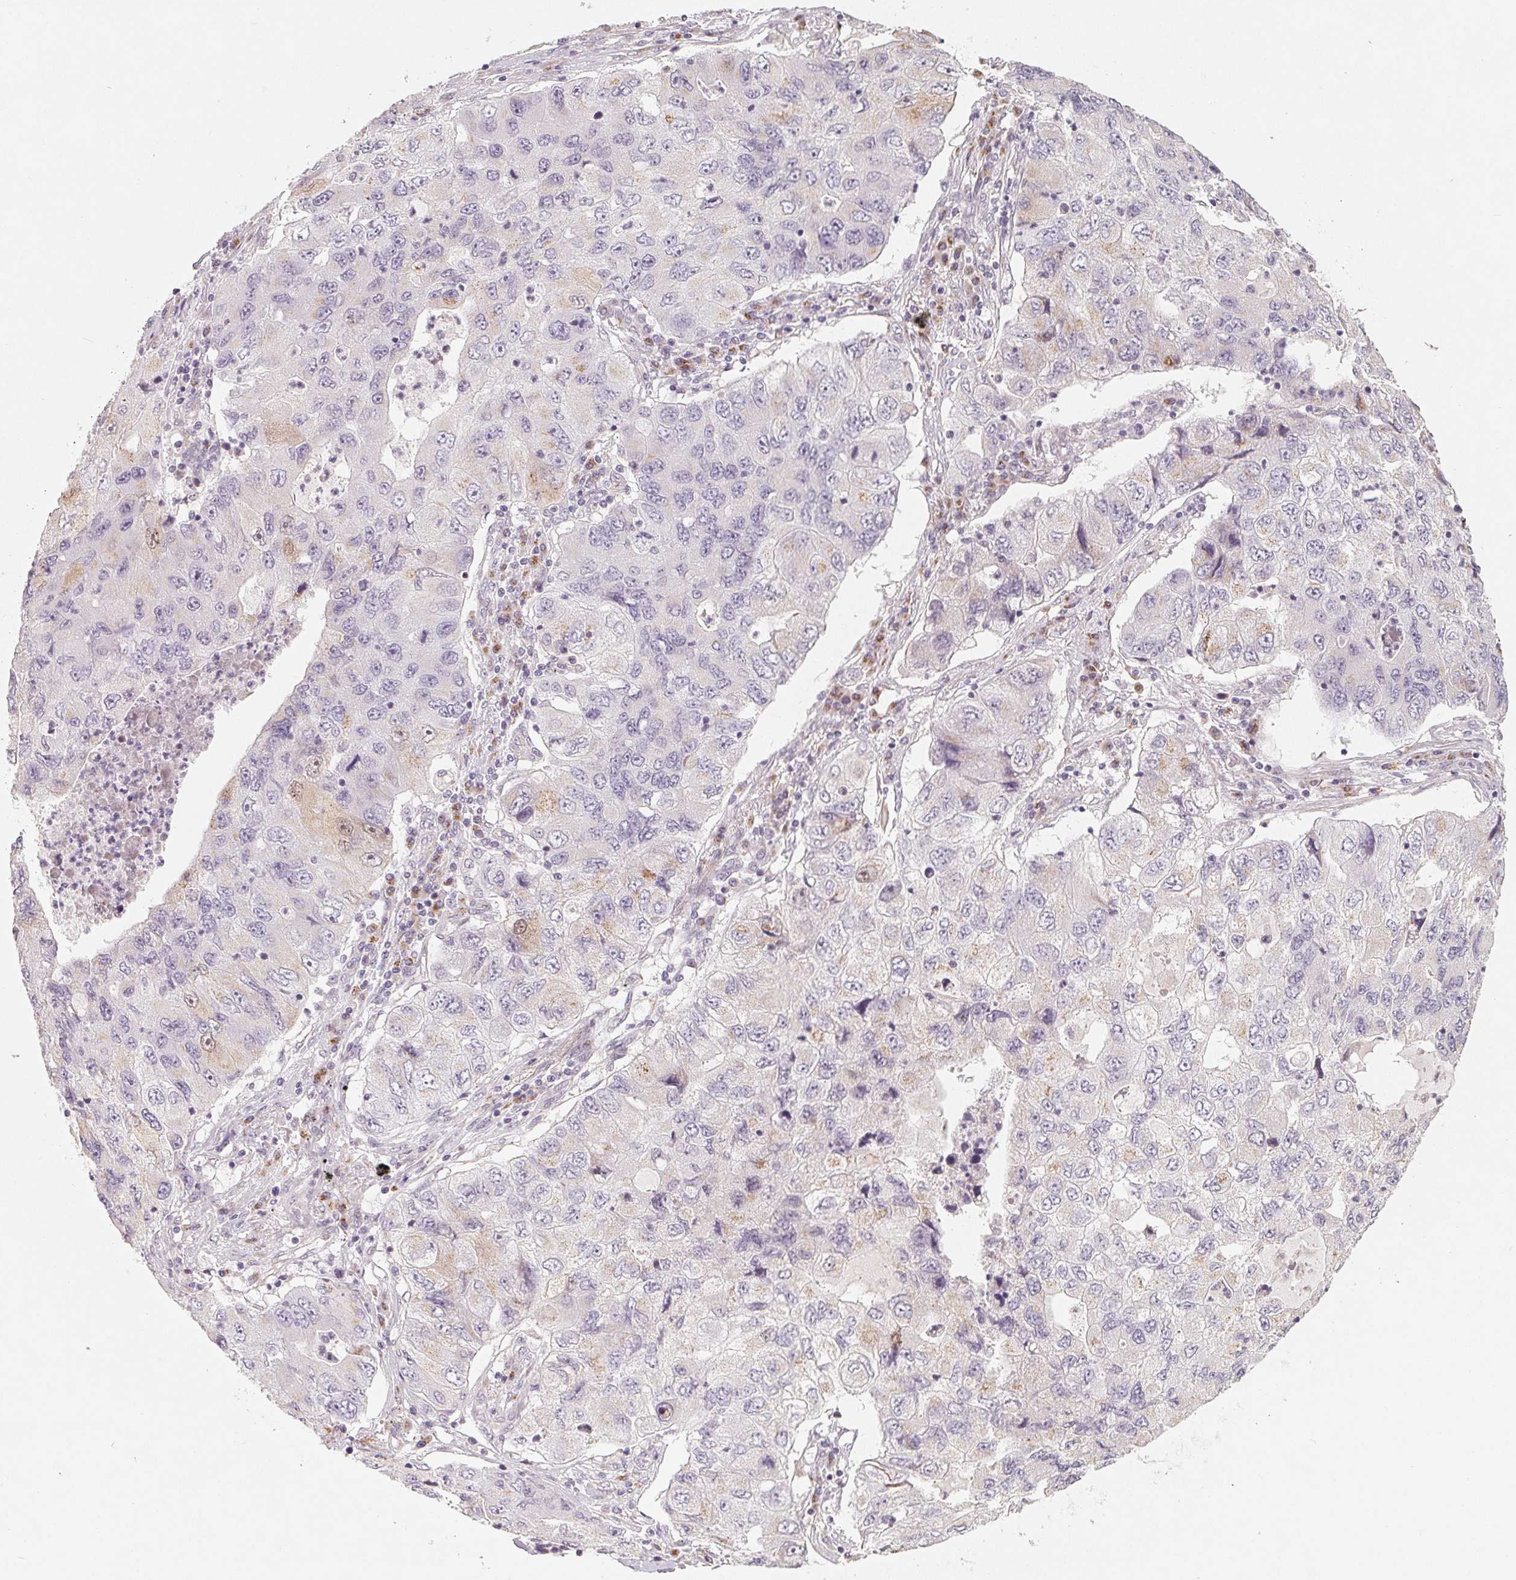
{"staining": {"intensity": "weak", "quantity": "<25%", "location": "cytoplasmic/membranous"}, "tissue": "lung cancer", "cell_type": "Tumor cells", "image_type": "cancer", "snomed": [{"axis": "morphology", "description": "Adenocarcinoma, NOS"}, {"axis": "morphology", "description": "Adenocarcinoma, metastatic, NOS"}, {"axis": "topography", "description": "Lymph node"}, {"axis": "topography", "description": "Lung"}], "caption": "This is an IHC histopathology image of human lung cancer (adenocarcinoma). There is no staining in tumor cells.", "gene": "TMSB15B", "patient": {"sex": "female", "age": 54}}